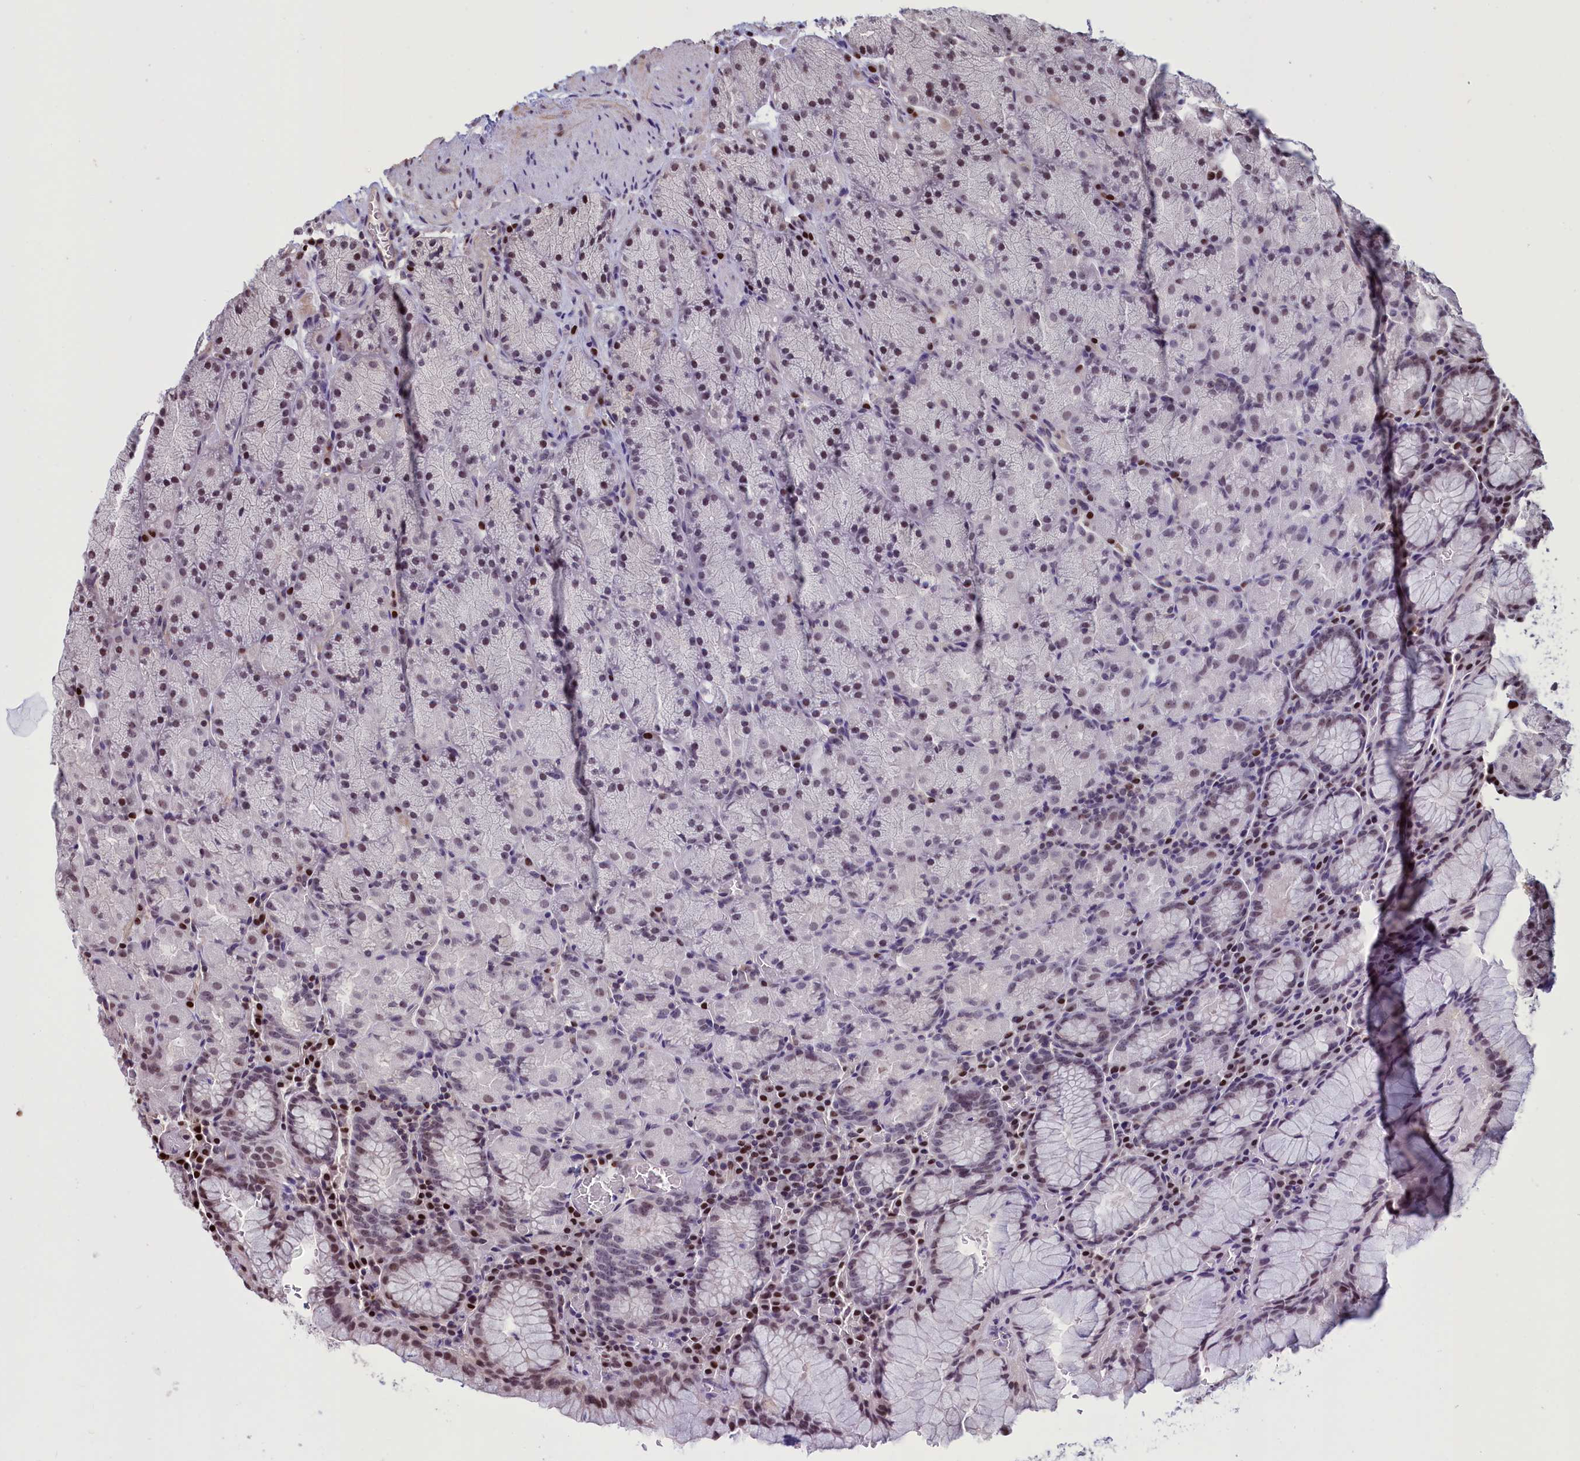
{"staining": {"intensity": "moderate", "quantity": "<25%", "location": "nuclear"}, "tissue": "stomach", "cell_type": "Glandular cells", "image_type": "normal", "snomed": [{"axis": "morphology", "description": "Normal tissue, NOS"}, {"axis": "topography", "description": "Stomach, upper"}, {"axis": "topography", "description": "Stomach, lower"}], "caption": "Protein expression analysis of unremarkable human stomach reveals moderate nuclear expression in about <25% of glandular cells. The staining was performed using DAB (3,3'-diaminobenzidine), with brown indicating positive protein expression. Nuclei are stained blue with hematoxylin.", "gene": "SHFL", "patient": {"sex": "male", "age": 80}}